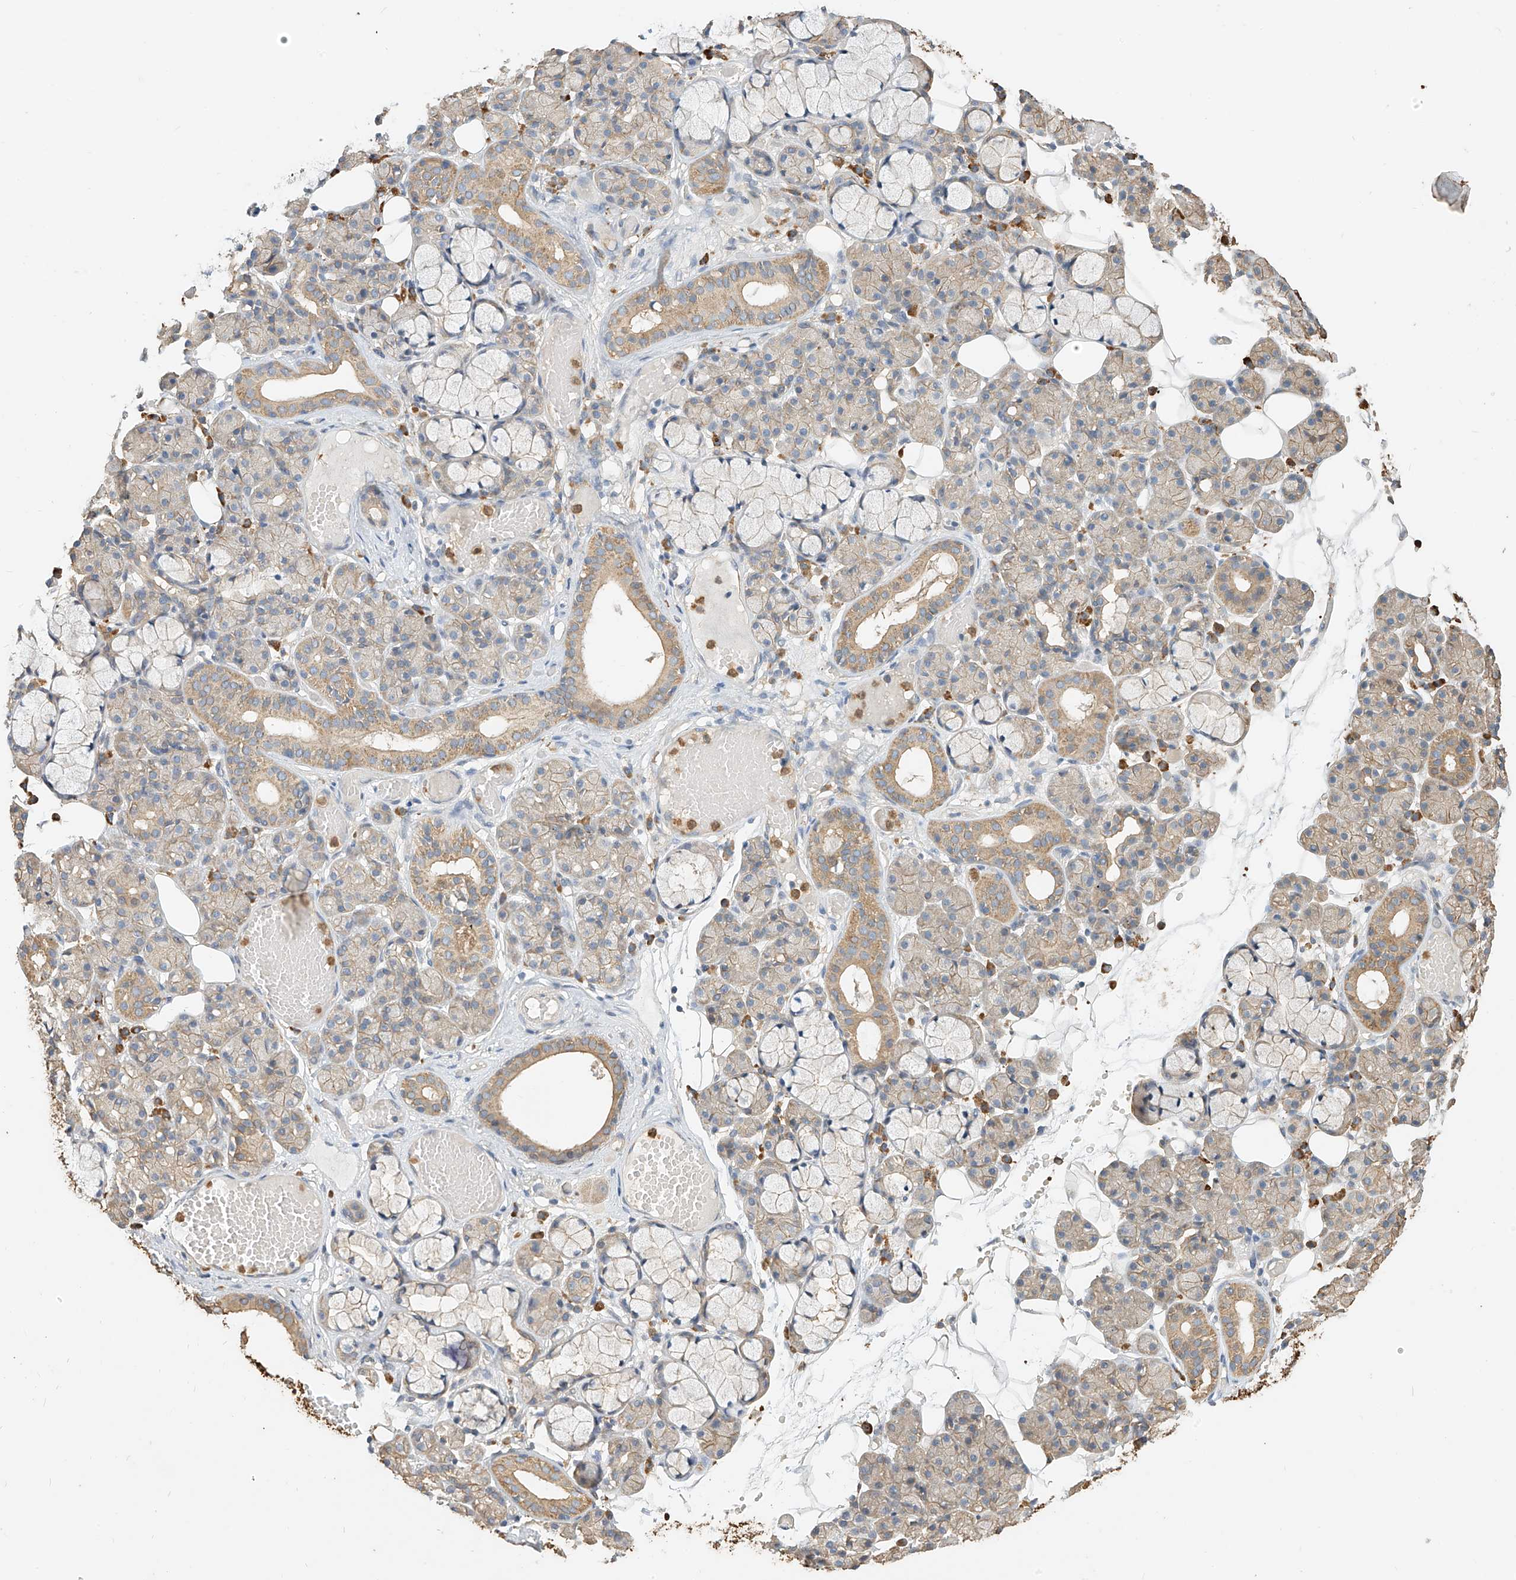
{"staining": {"intensity": "moderate", "quantity": "<25%", "location": "cytoplasmic/membranous"}, "tissue": "salivary gland", "cell_type": "Glandular cells", "image_type": "normal", "snomed": [{"axis": "morphology", "description": "Normal tissue, NOS"}, {"axis": "topography", "description": "Salivary gland"}], "caption": "IHC photomicrograph of benign salivary gland: salivary gland stained using IHC exhibits low levels of moderate protein expression localized specifically in the cytoplasmic/membranous of glandular cells, appearing as a cytoplasmic/membranous brown color.", "gene": "OFD1", "patient": {"sex": "male", "age": 63}}